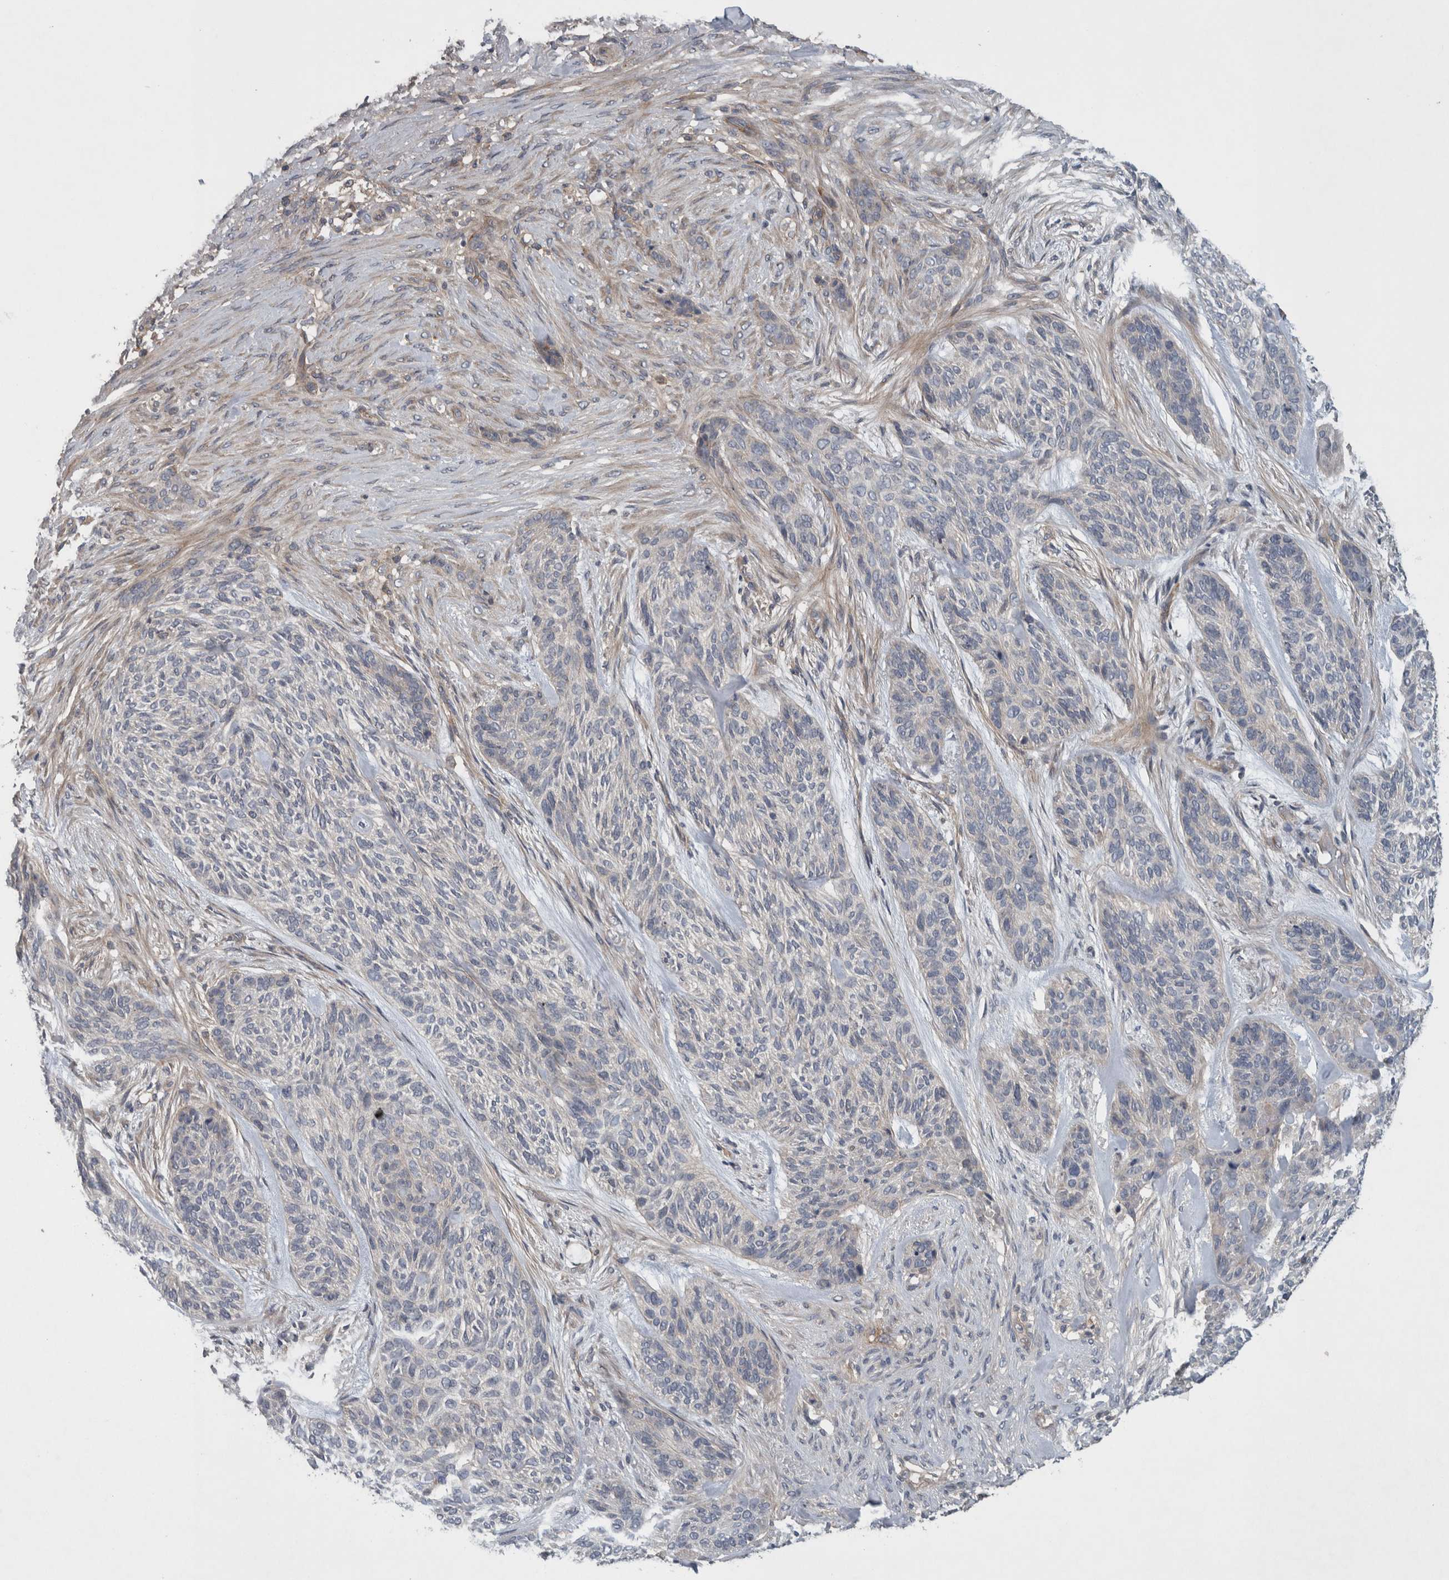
{"staining": {"intensity": "negative", "quantity": "none", "location": "none"}, "tissue": "skin cancer", "cell_type": "Tumor cells", "image_type": "cancer", "snomed": [{"axis": "morphology", "description": "Basal cell carcinoma"}, {"axis": "topography", "description": "Skin"}], "caption": "Micrograph shows no protein positivity in tumor cells of skin cancer (basal cell carcinoma) tissue.", "gene": "SCARA5", "patient": {"sex": "male", "age": 55}}